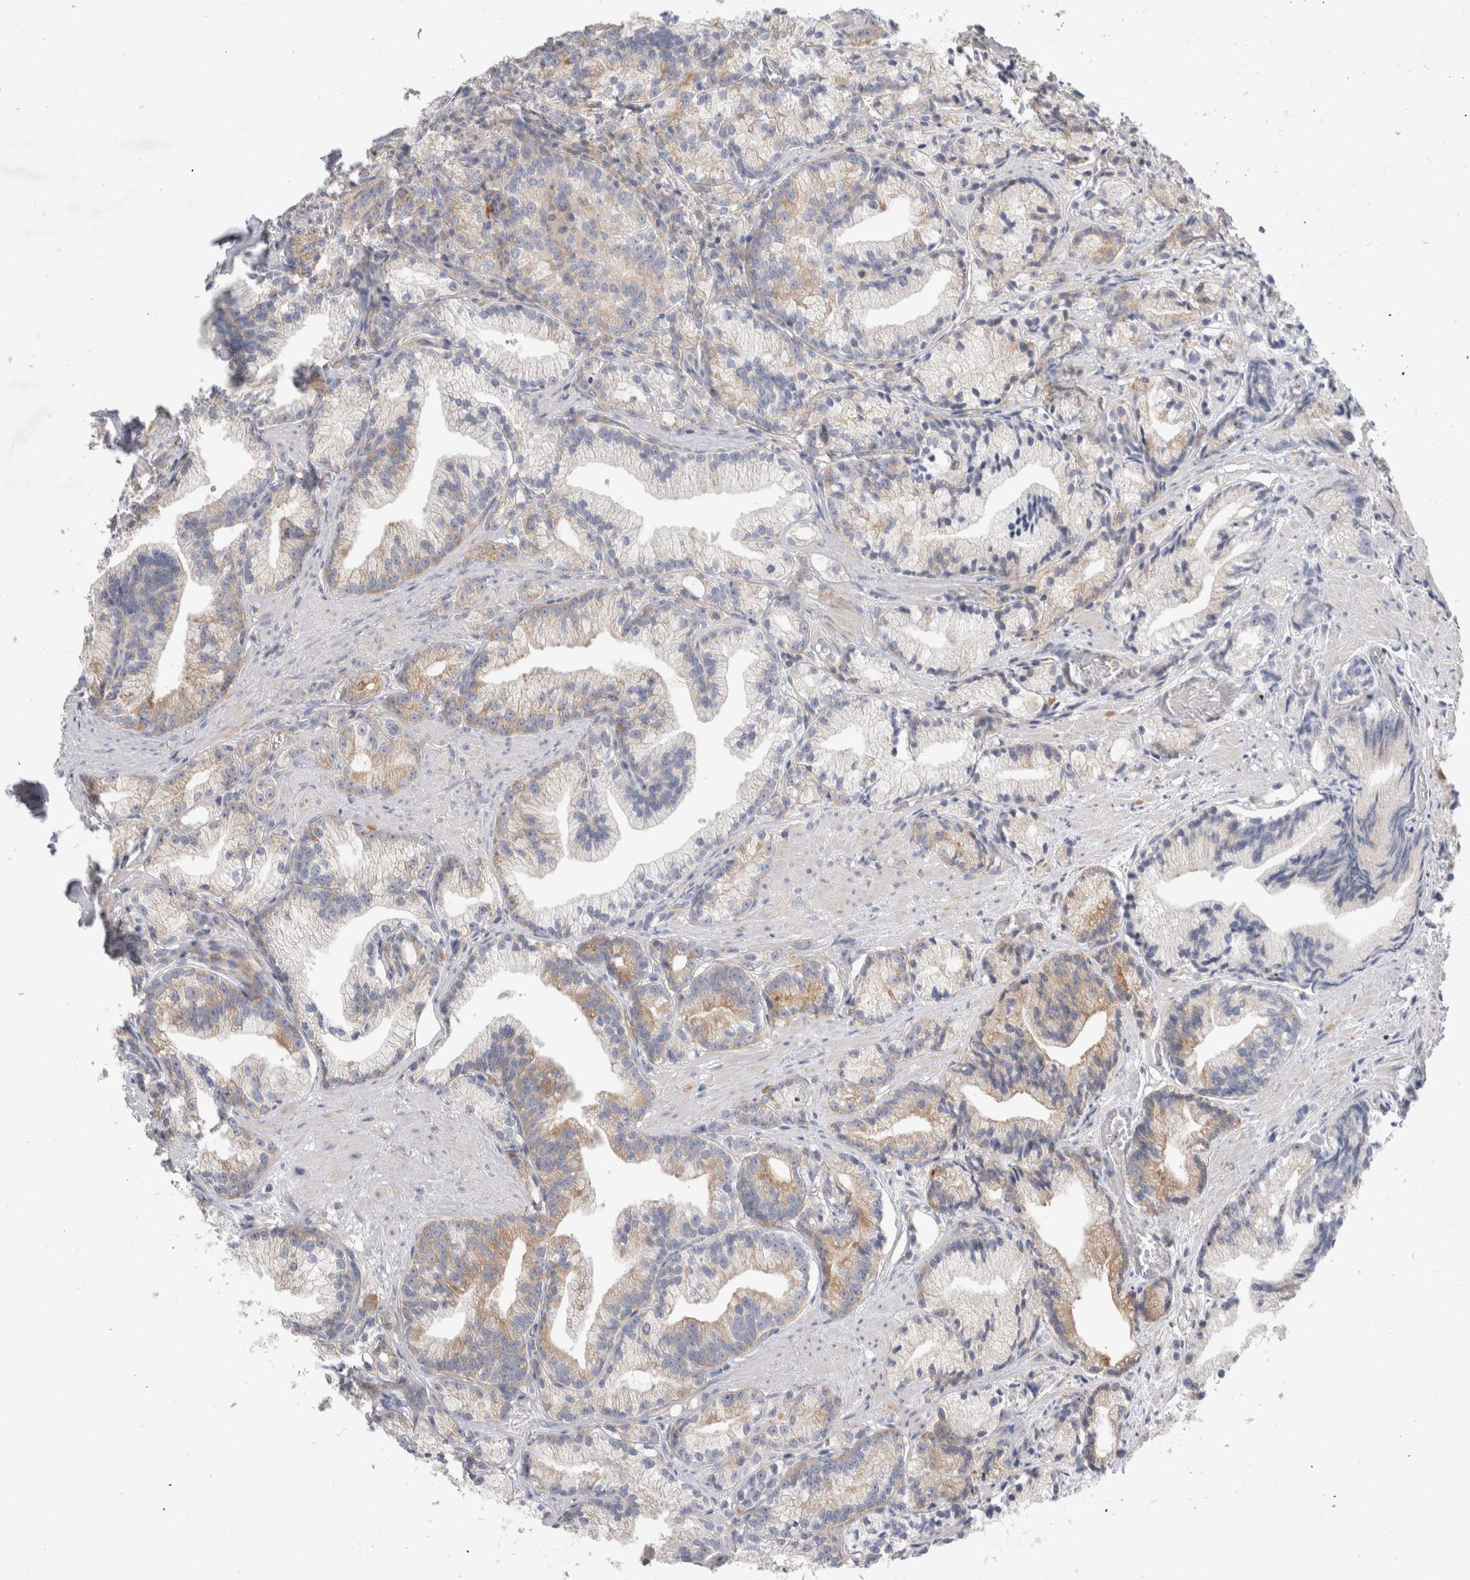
{"staining": {"intensity": "moderate", "quantity": "<25%", "location": "cytoplasmic/membranous"}, "tissue": "prostate cancer", "cell_type": "Tumor cells", "image_type": "cancer", "snomed": [{"axis": "morphology", "description": "Adenocarcinoma, Low grade"}, {"axis": "topography", "description": "Prostate"}], "caption": "Tumor cells display low levels of moderate cytoplasmic/membranous expression in approximately <25% of cells in adenocarcinoma (low-grade) (prostate).", "gene": "ZNF23", "patient": {"sex": "male", "age": 89}}